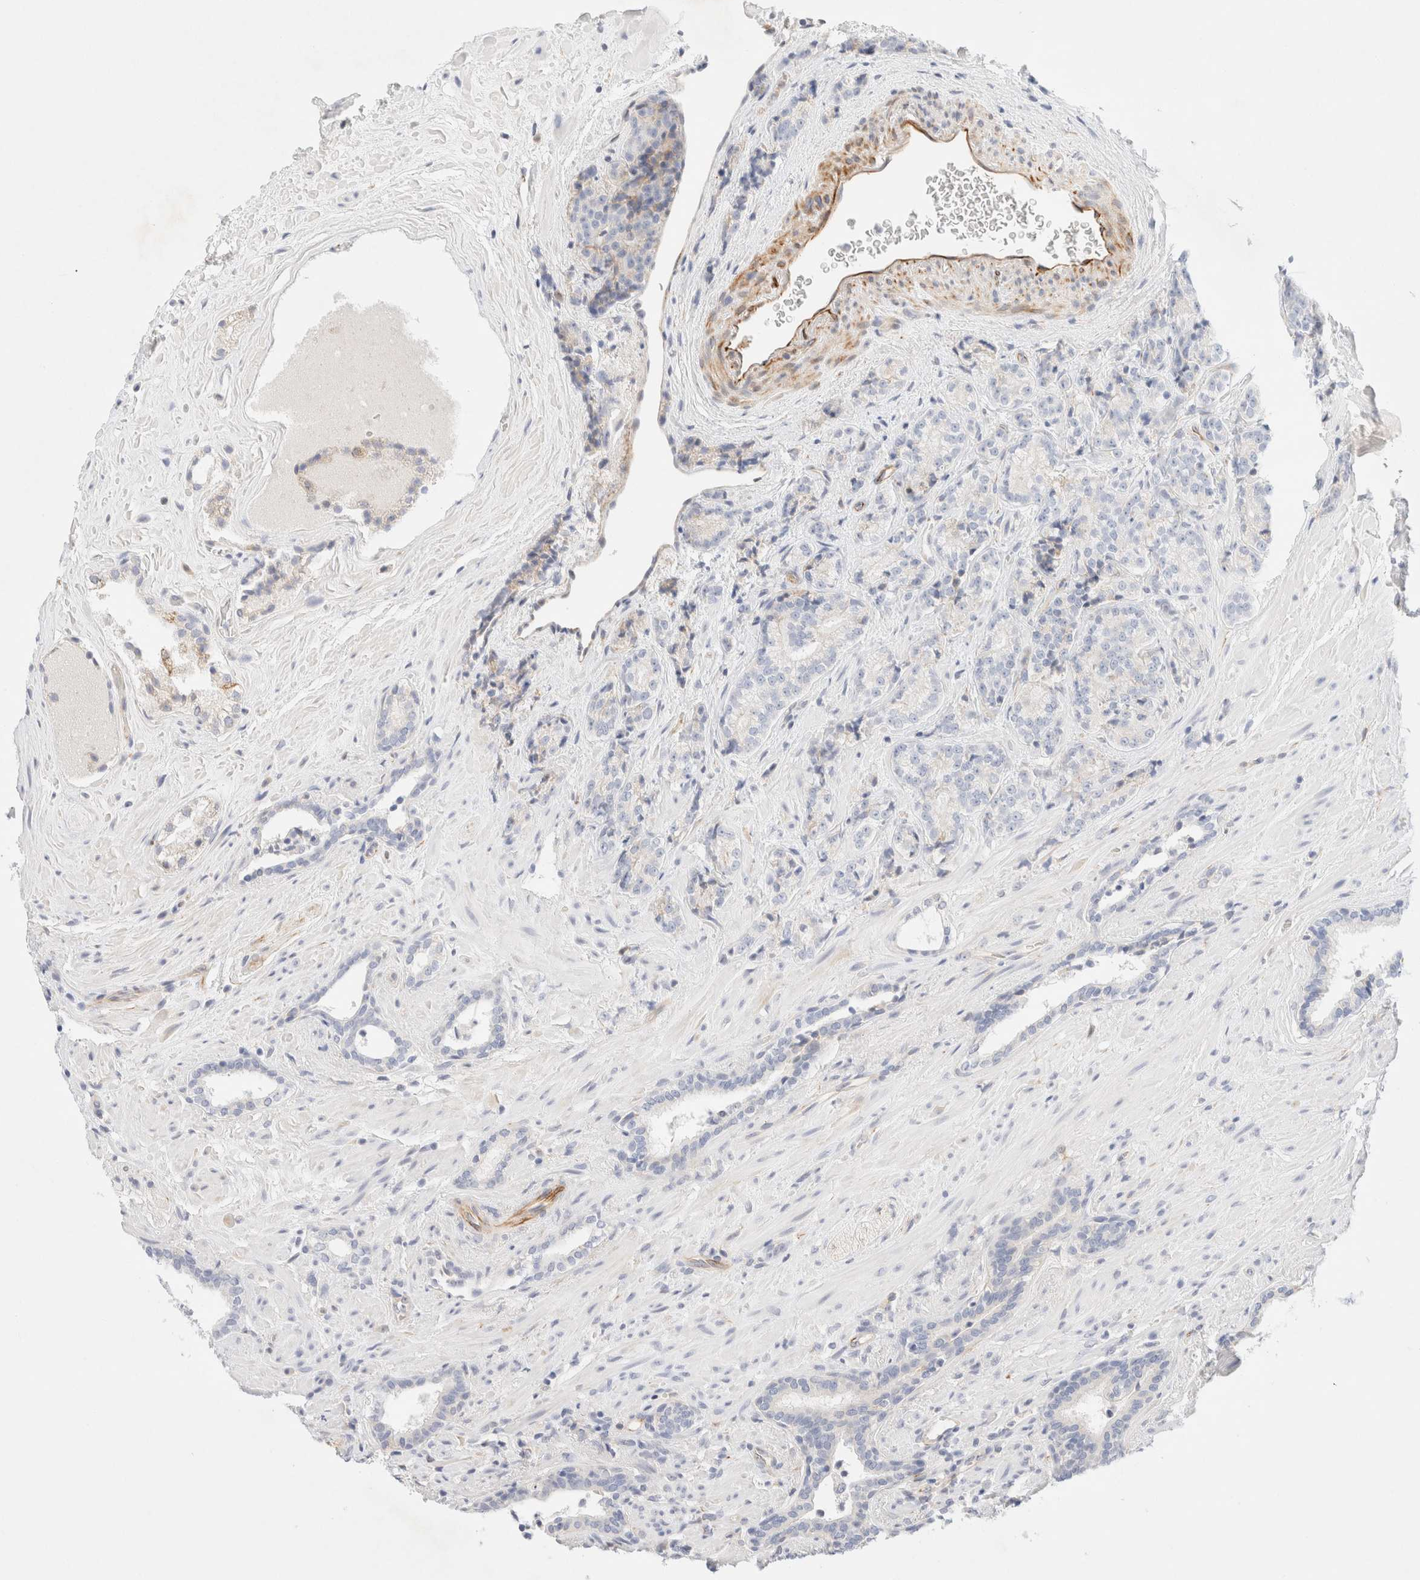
{"staining": {"intensity": "negative", "quantity": "none", "location": "none"}, "tissue": "prostate cancer", "cell_type": "Tumor cells", "image_type": "cancer", "snomed": [{"axis": "morphology", "description": "Adenocarcinoma, High grade"}, {"axis": "topography", "description": "Prostate"}], "caption": "Image shows no protein positivity in tumor cells of prostate cancer tissue.", "gene": "SLC25A48", "patient": {"sex": "male", "age": 71}}